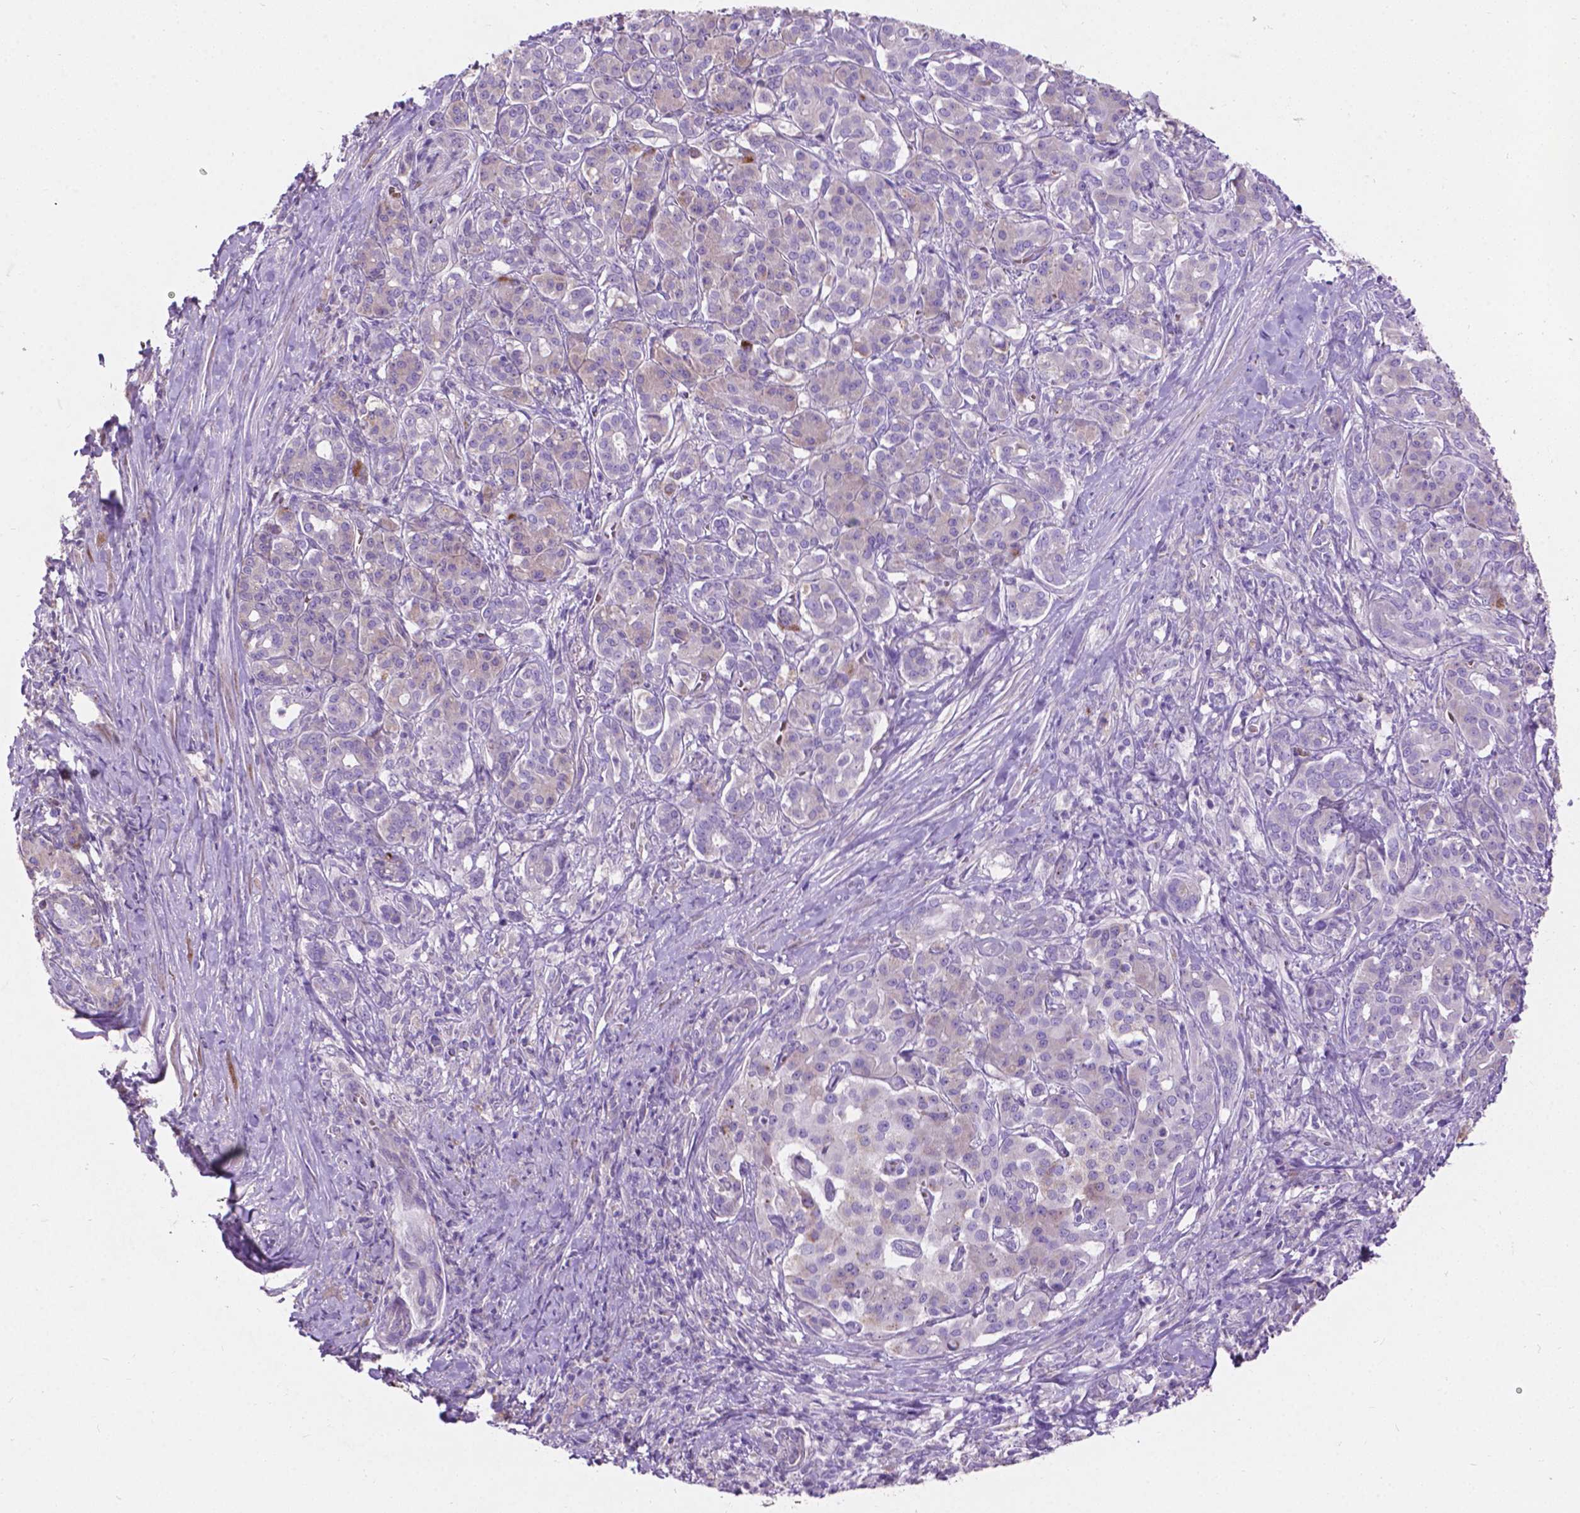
{"staining": {"intensity": "weak", "quantity": "25%-75%", "location": "cytoplasmic/membranous"}, "tissue": "pancreatic cancer", "cell_type": "Tumor cells", "image_type": "cancer", "snomed": [{"axis": "morphology", "description": "Normal tissue, NOS"}, {"axis": "morphology", "description": "Inflammation, NOS"}, {"axis": "morphology", "description": "Adenocarcinoma, NOS"}, {"axis": "topography", "description": "Pancreas"}], "caption": "Immunohistochemical staining of pancreatic cancer (adenocarcinoma) displays low levels of weak cytoplasmic/membranous protein positivity in about 25%-75% of tumor cells. (Stains: DAB (3,3'-diaminobenzidine) in brown, nuclei in blue, Microscopy: brightfield microscopy at high magnification).", "gene": "NOXO1", "patient": {"sex": "male", "age": 57}}